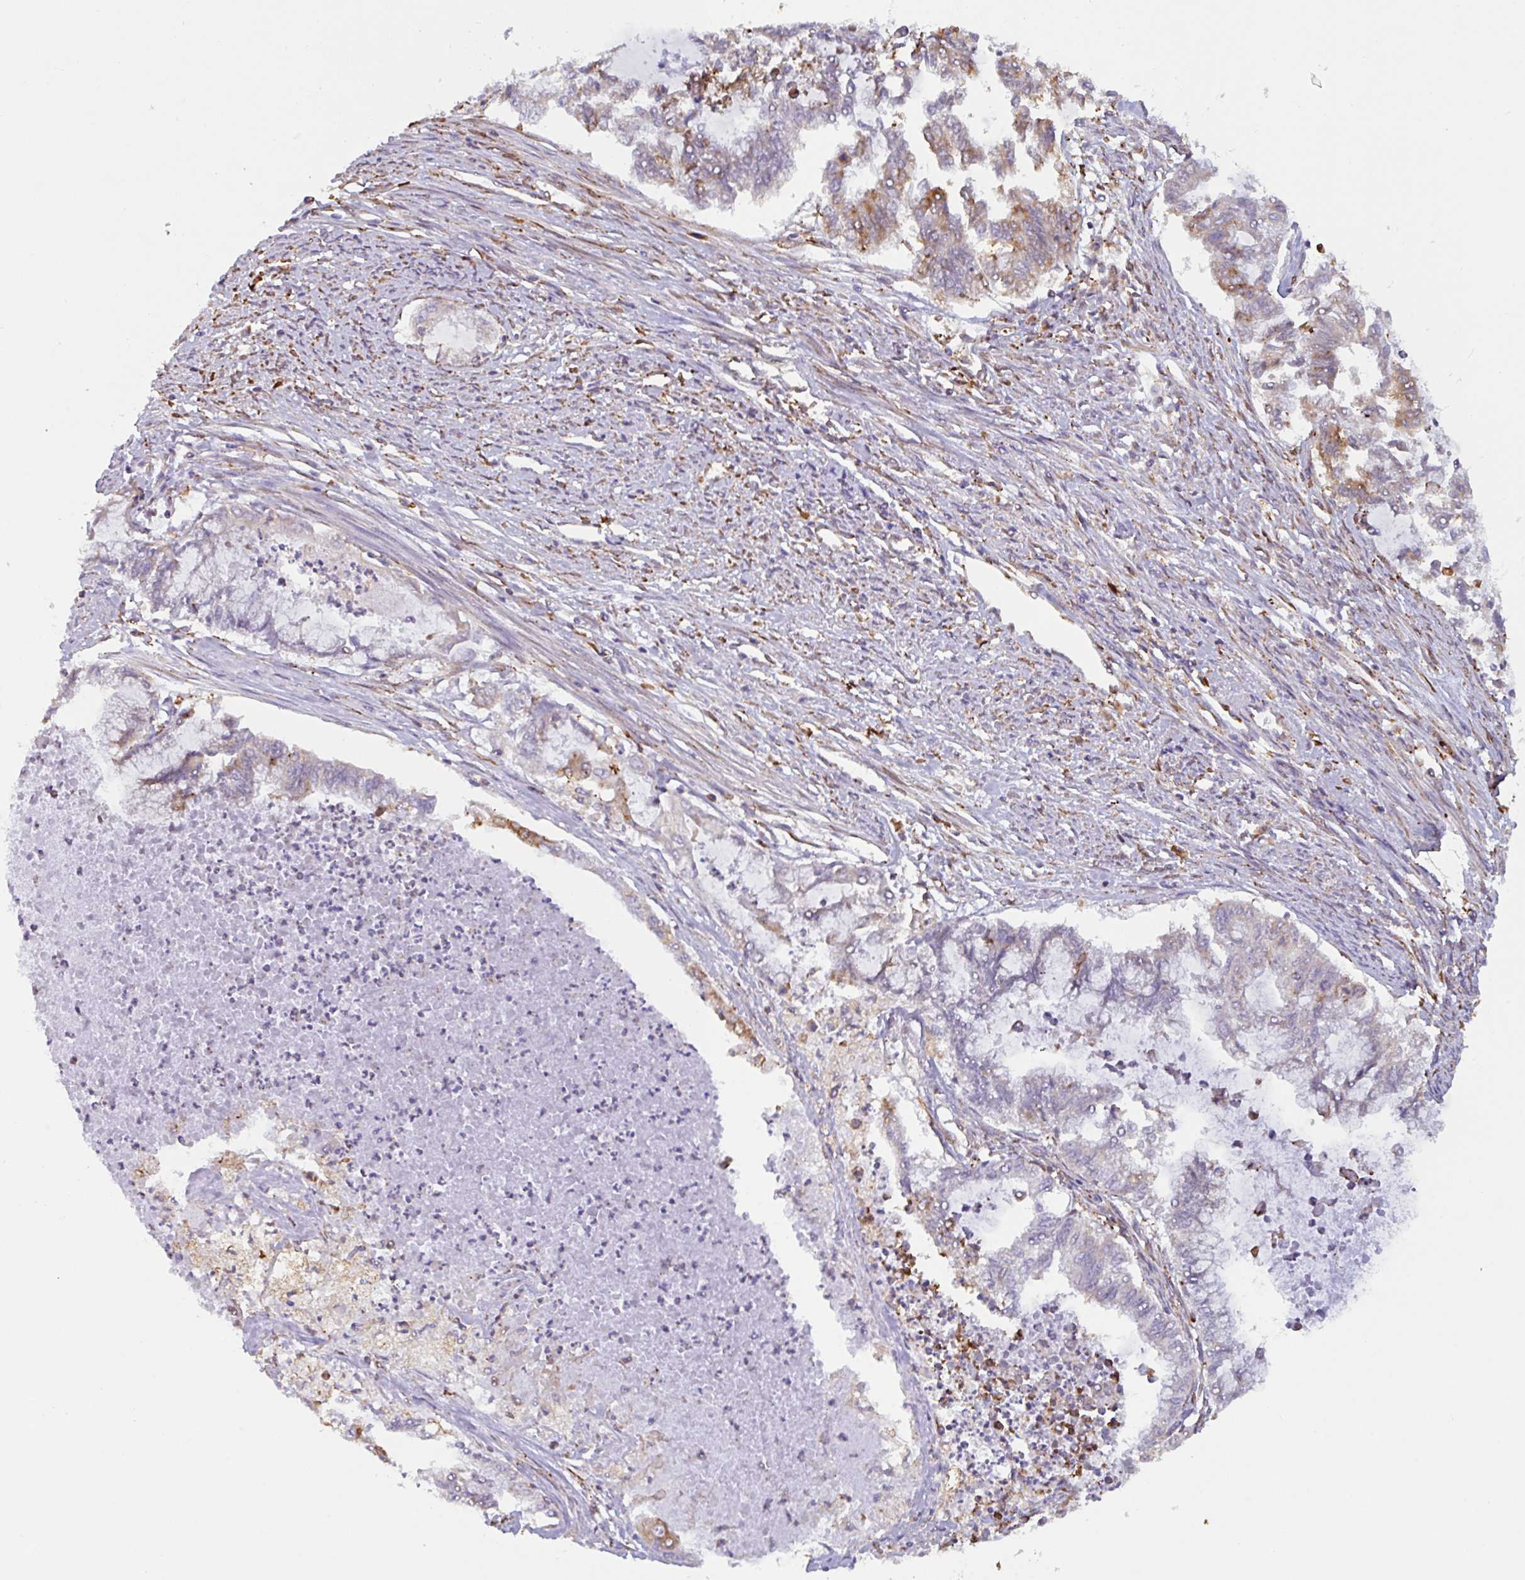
{"staining": {"intensity": "moderate", "quantity": "<25%", "location": "cytoplasmic/membranous"}, "tissue": "endometrial cancer", "cell_type": "Tumor cells", "image_type": "cancer", "snomed": [{"axis": "morphology", "description": "Adenocarcinoma, NOS"}, {"axis": "topography", "description": "Endometrium"}], "caption": "A low amount of moderate cytoplasmic/membranous positivity is present in about <25% of tumor cells in endometrial adenocarcinoma tissue.", "gene": "DOK4", "patient": {"sex": "female", "age": 79}}